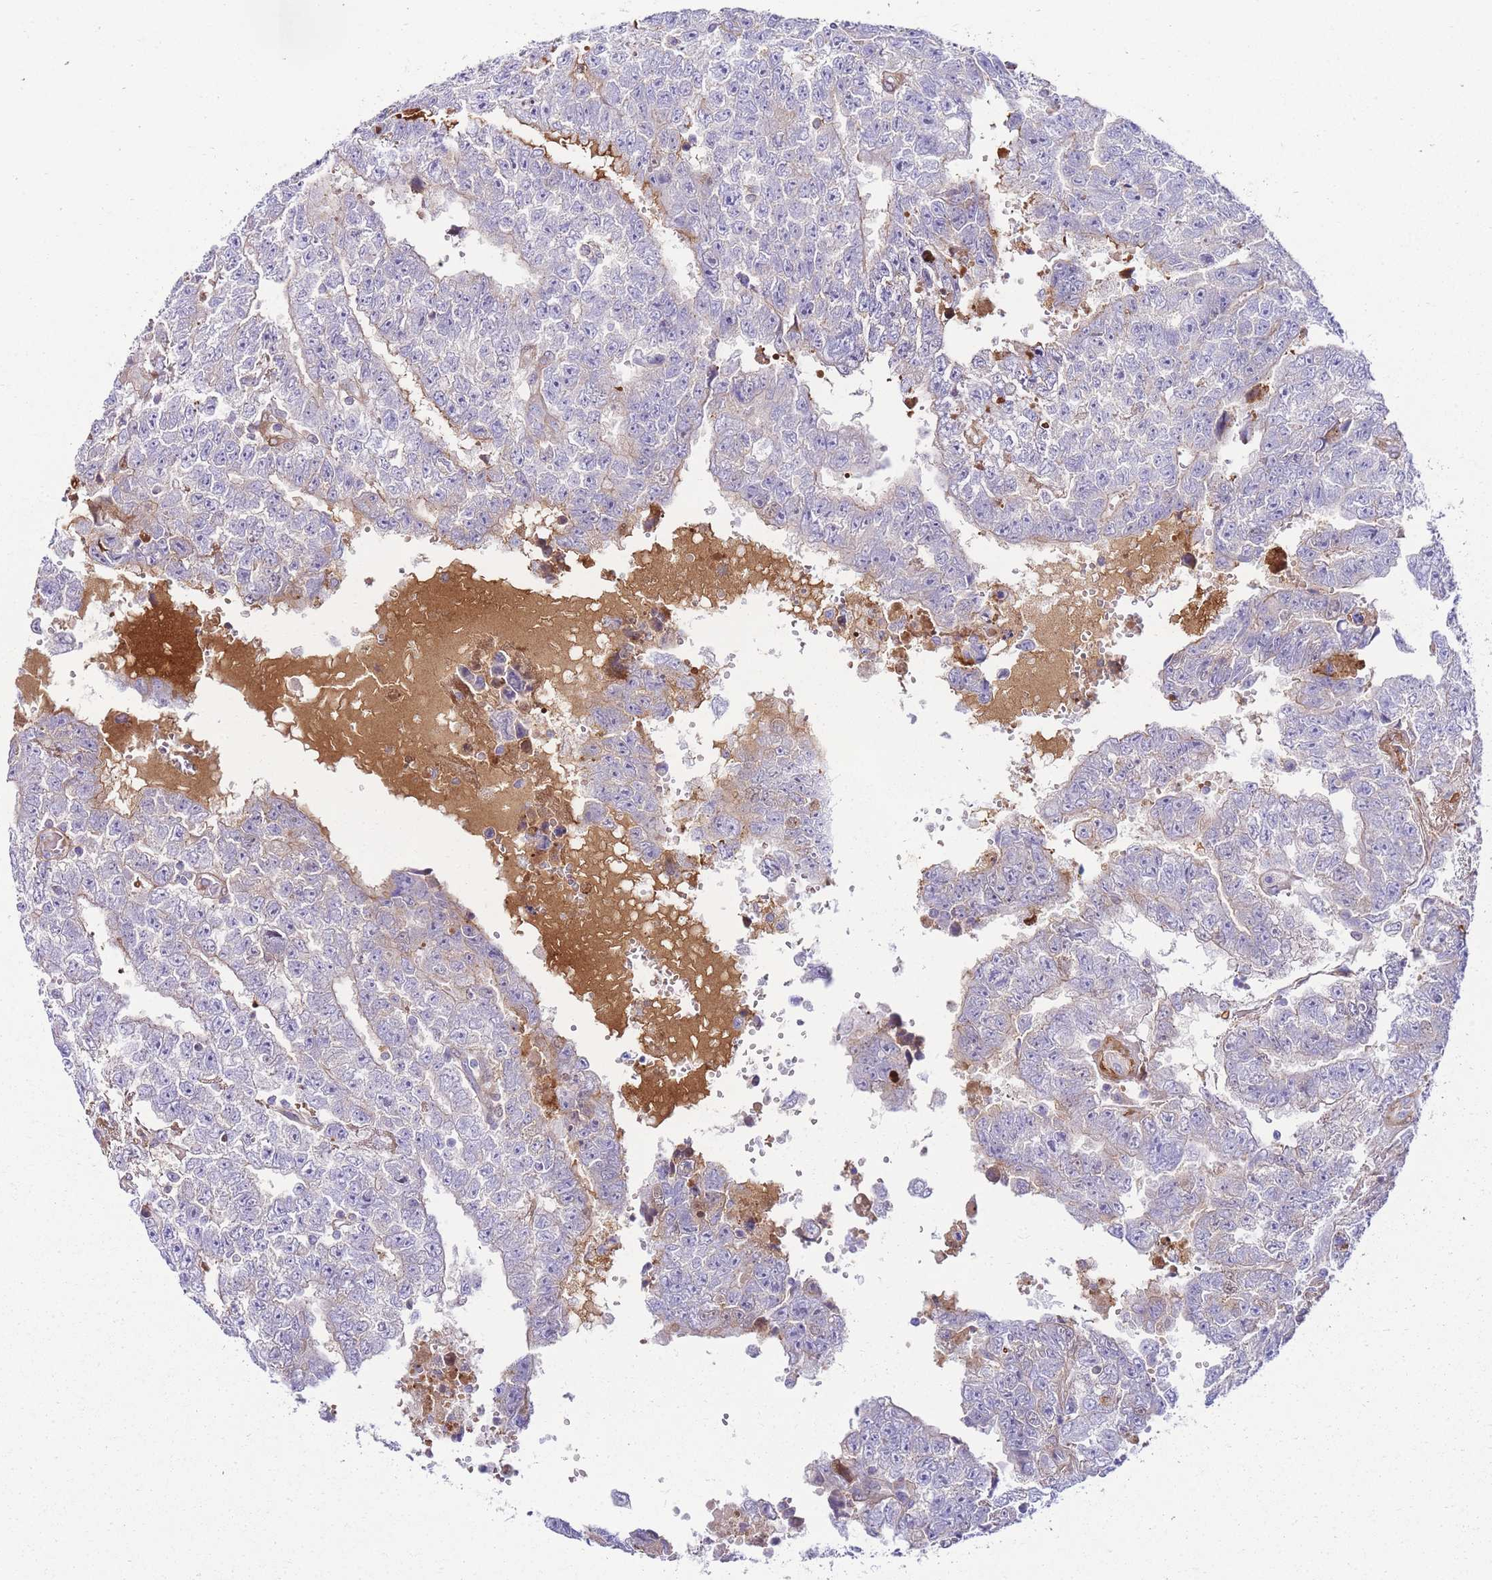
{"staining": {"intensity": "negative", "quantity": "none", "location": "none"}, "tissue": "testis cancer", "cell_type": "Tumor cells", "image_type": "cancer", "snomed": [{"axis": "morphology", "description": "Carcinoma, Embryonal, NOS"}, {"axis": "topography", "description": "Testis"}], "caption": "Tumor cells show no significant protein staining in testis cancer (embryonal carcinoma).", "gene": "FBN3", "patient": {"sex": "male", "age": 25}}